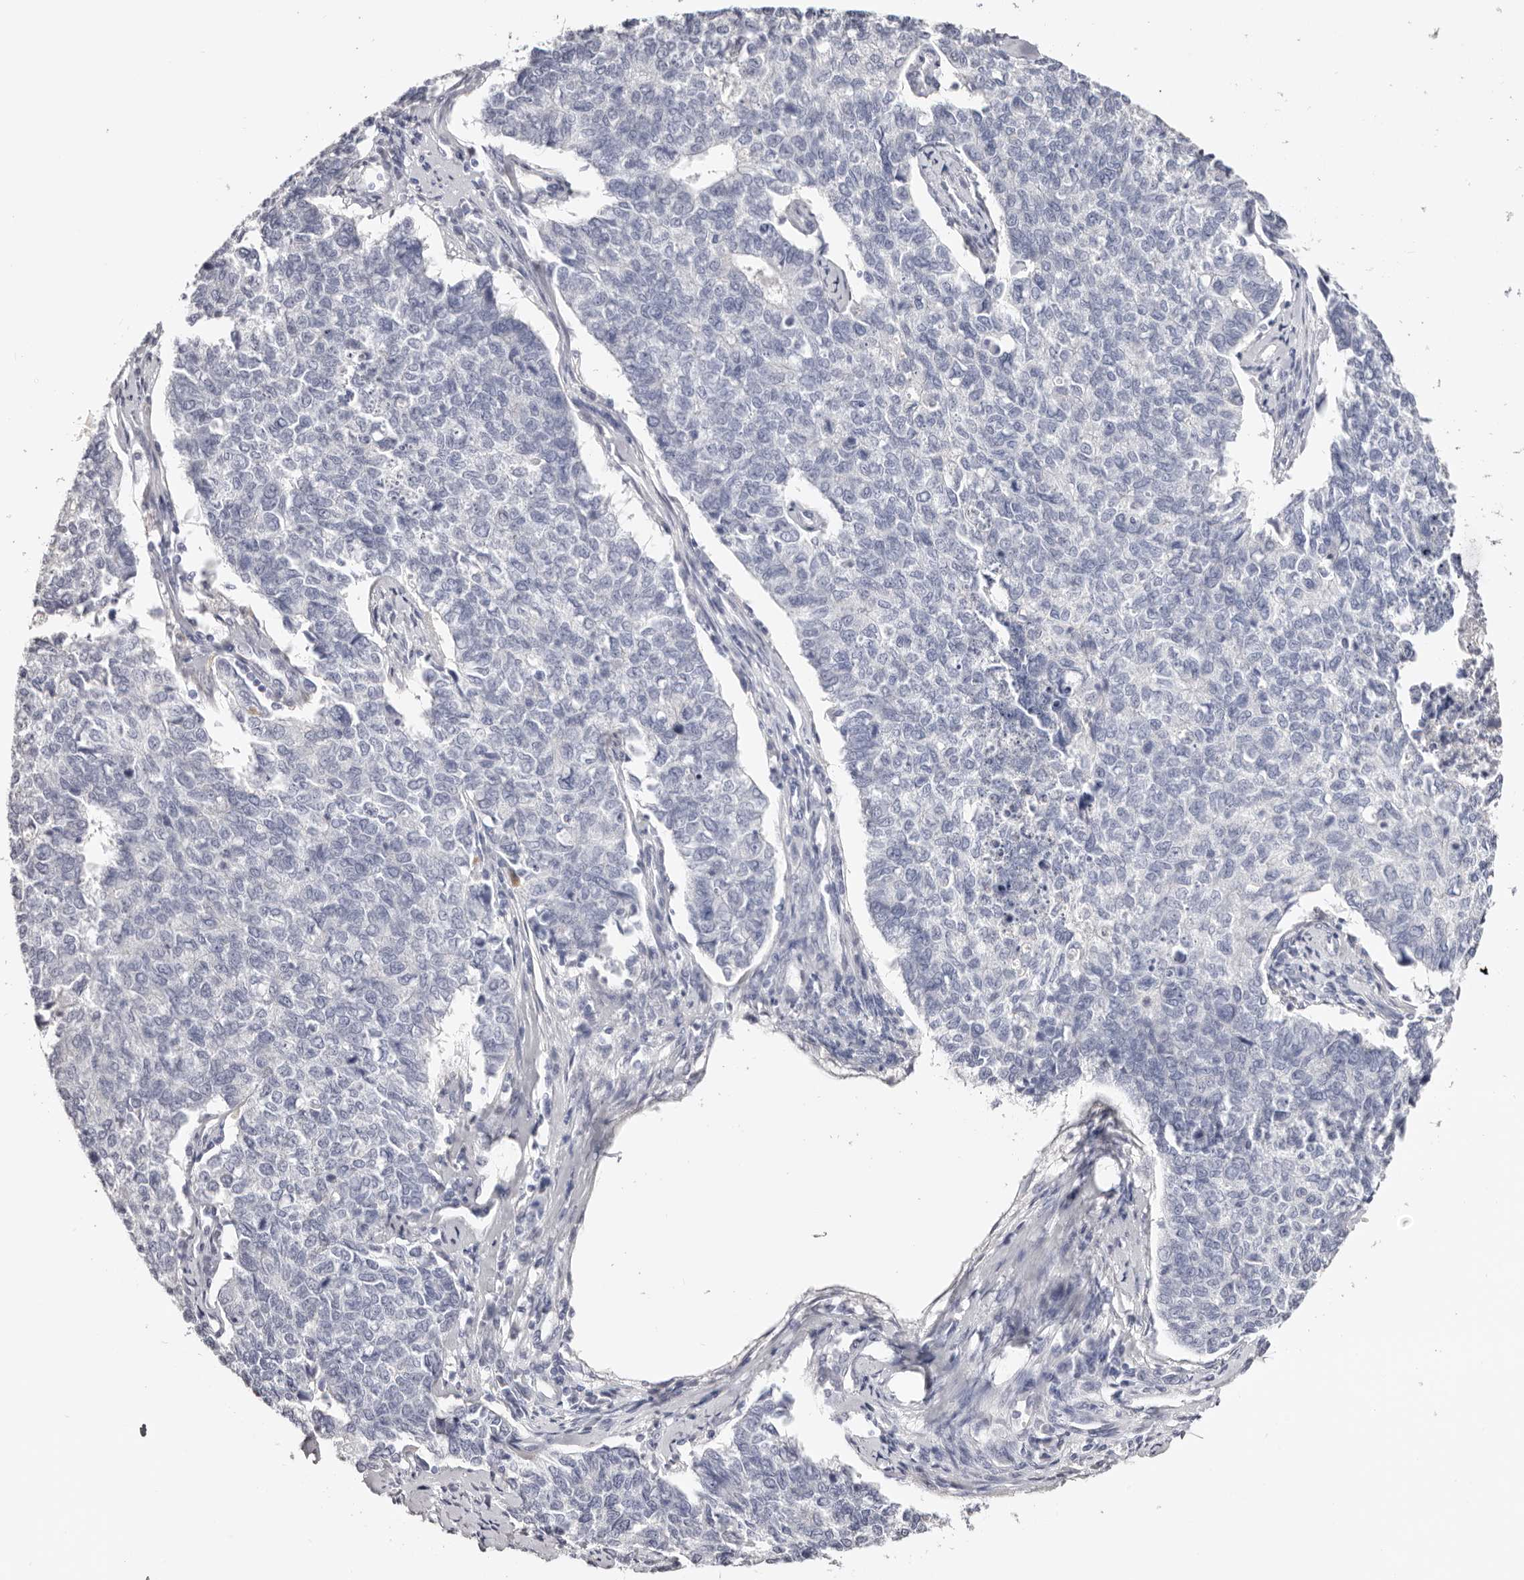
{"staining": {"intensity": "negative", "quantity": "none", "location": "none"}, "tissue": "cervical cancer", "cell_type": "Tumor cells", "image_type": "cancer", "snomed": [{"axis": "morphology", "description": "Squamous cell carcinoma, NOS"}, {"axis": "topography", "description": "Cervix"}], "caption": "The immunohistochemistry photomicrograph has no significant positivity in tumor cells of cervical cancer tissue.", "gene": "AKNAD1", "patient": {"sex": "female", "age": 63}}